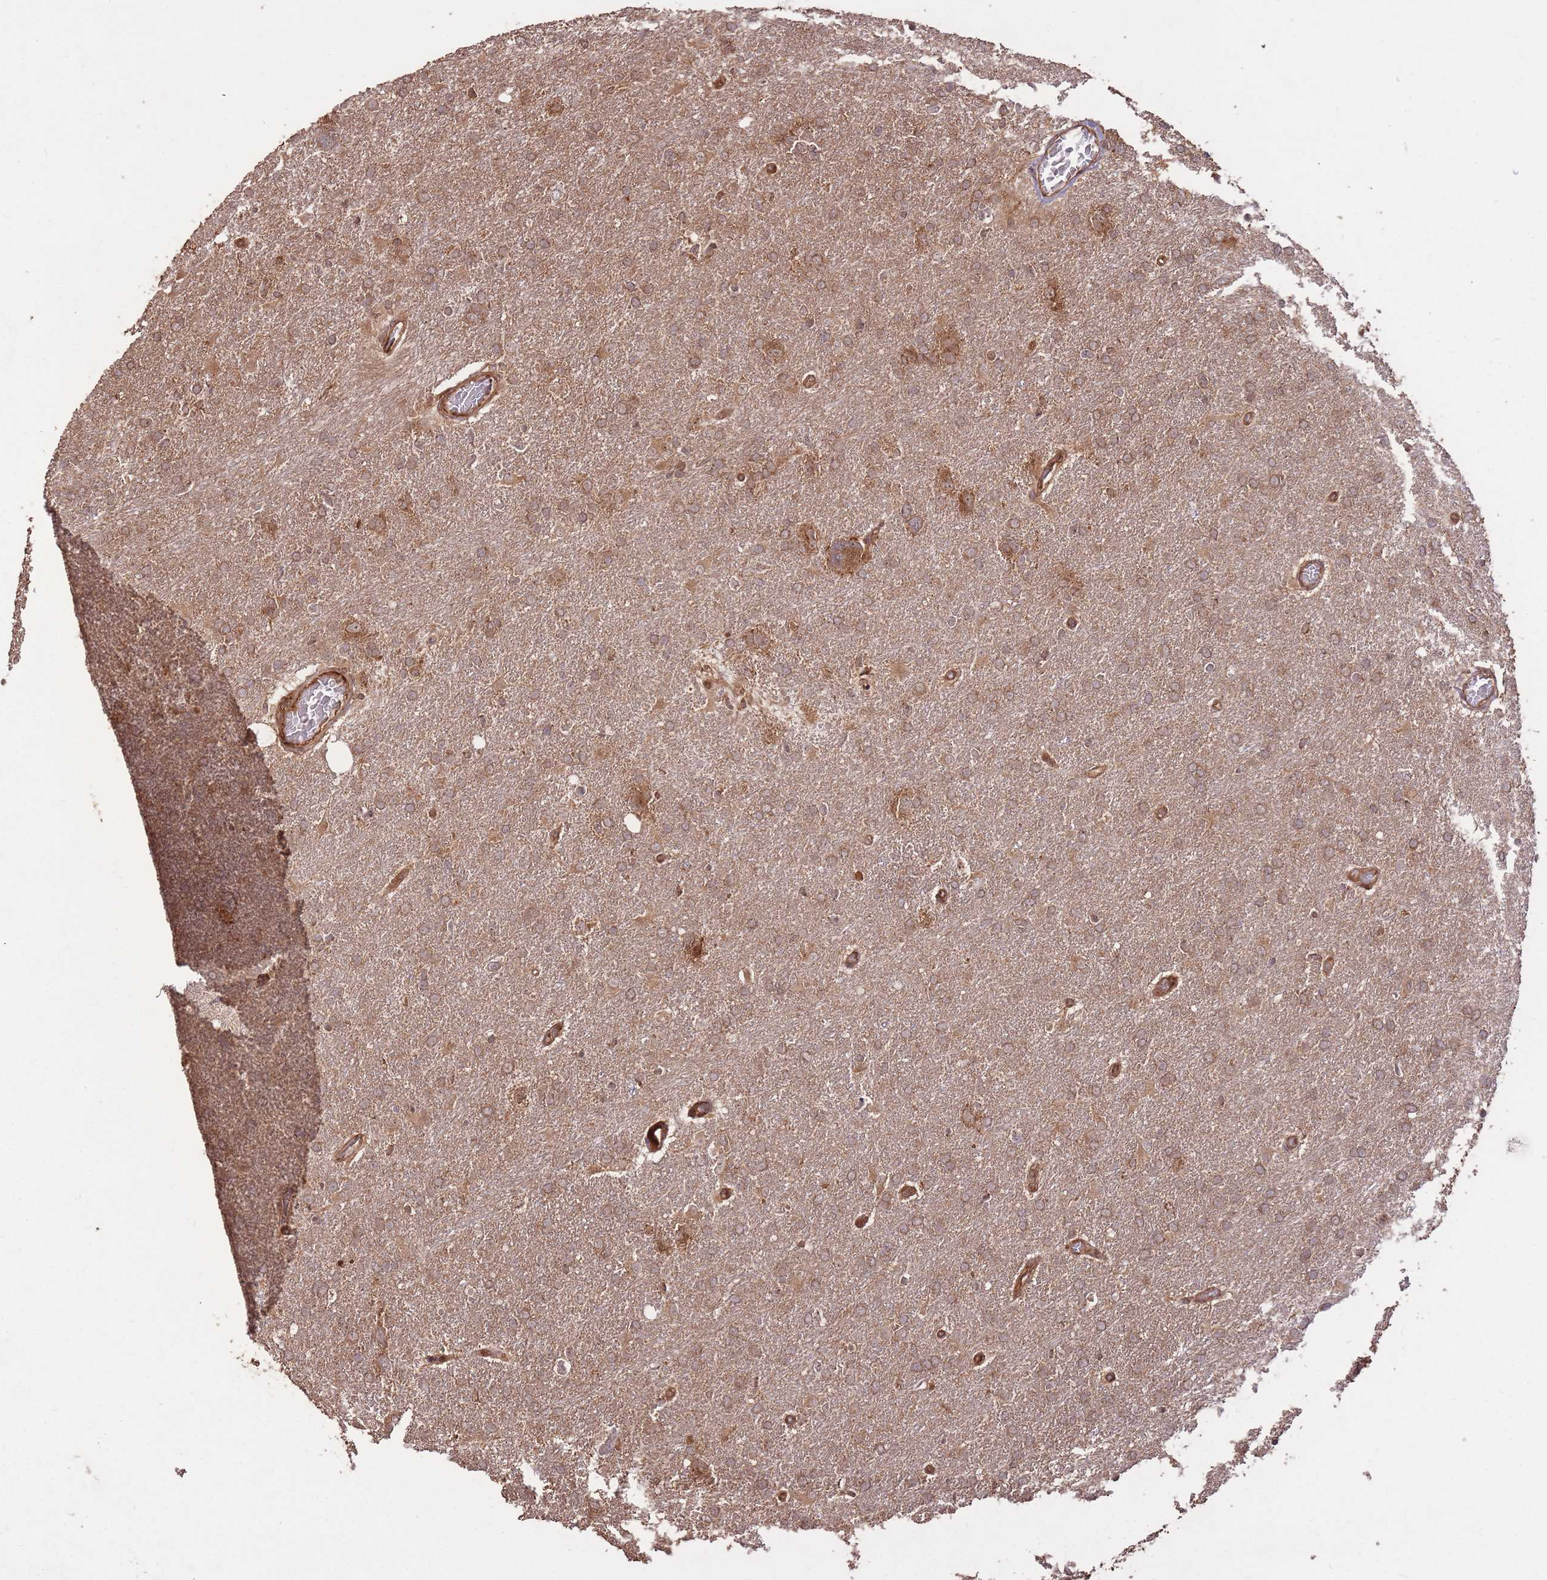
{"staining": {"intensity": "moderate", "quantity": ">75%", "location": "cytoplasmic/membranous"}, "tissue": "glioma", "cell_type": "Tumor cells", "image_type": "cancer", "snomed": [{"axis": "morphology", "description": "Glioma, malignant, High grade"}, {"axis": "topography", "description": "Brain"}], "caption": "A medium amount of moderate cytoplasmic/membranous staining is appreciated in approximately >75% of tumor cells in malignant high-grade glioma tissue. The protein is shown in brown color, while the nuclei are stained blue.", "gene": "ERBB3", "patient": {"sex": "male", "age": 61}}